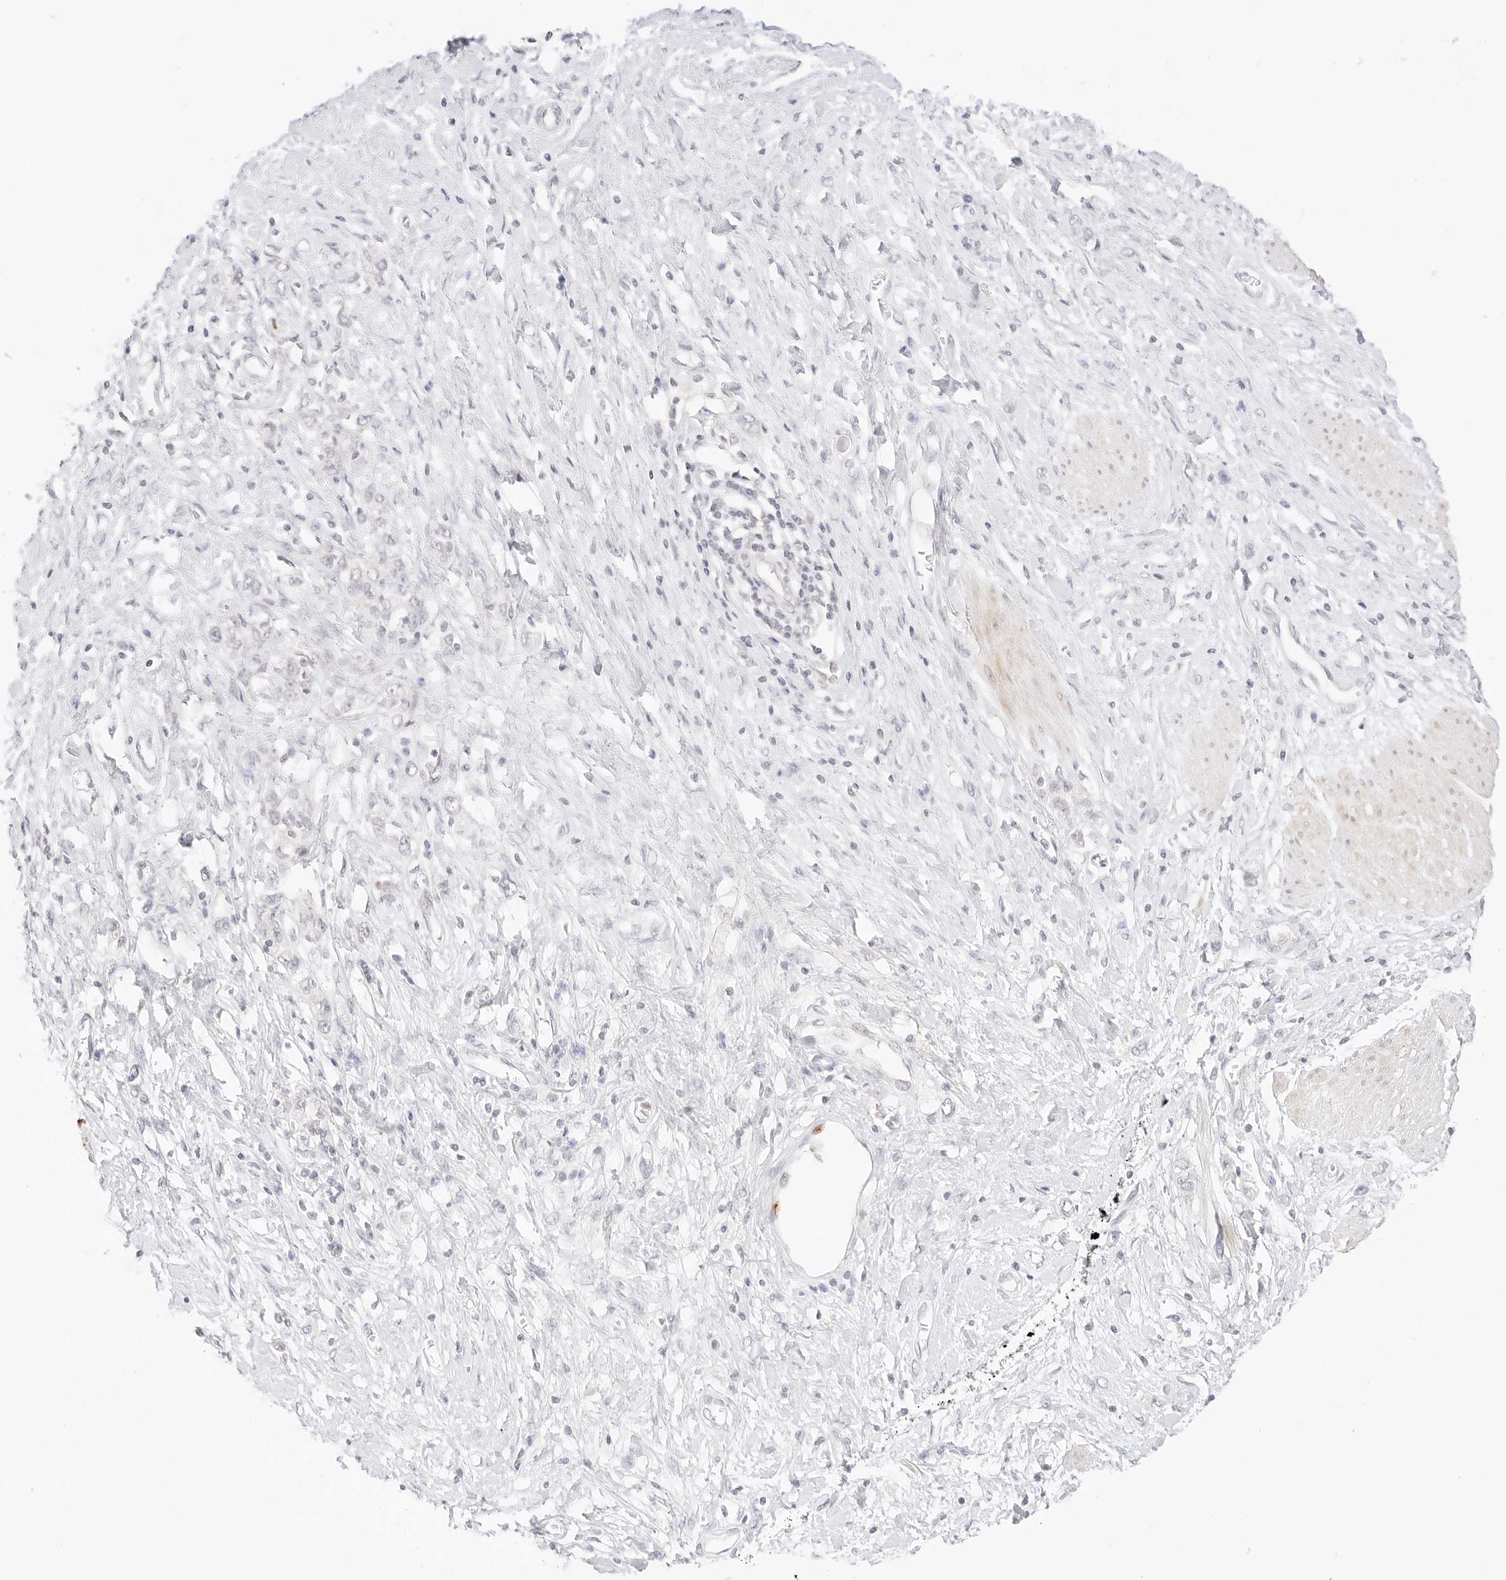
{"staining": {"intensity": "negative", "quantity": "none", "location": "none"}, "tissue": "stomach cancer", "cell_type": "Tumor cells", "image_type": "cancer", "snomed": [{"axis": "morphology", "description": "Adenocarcinoma, NOS"}, {"axis": "topography", "description": "Stomach"}], "caption": "A histopathology image of adenocarcinoma (stomach) stained for a protein exhibits no brown staining in tumor cells. (Immunohistochemistry, brightfield microscopy, high magnification).", "gene": "GNAS", "patient": {"sex": "female", "age": 76}}